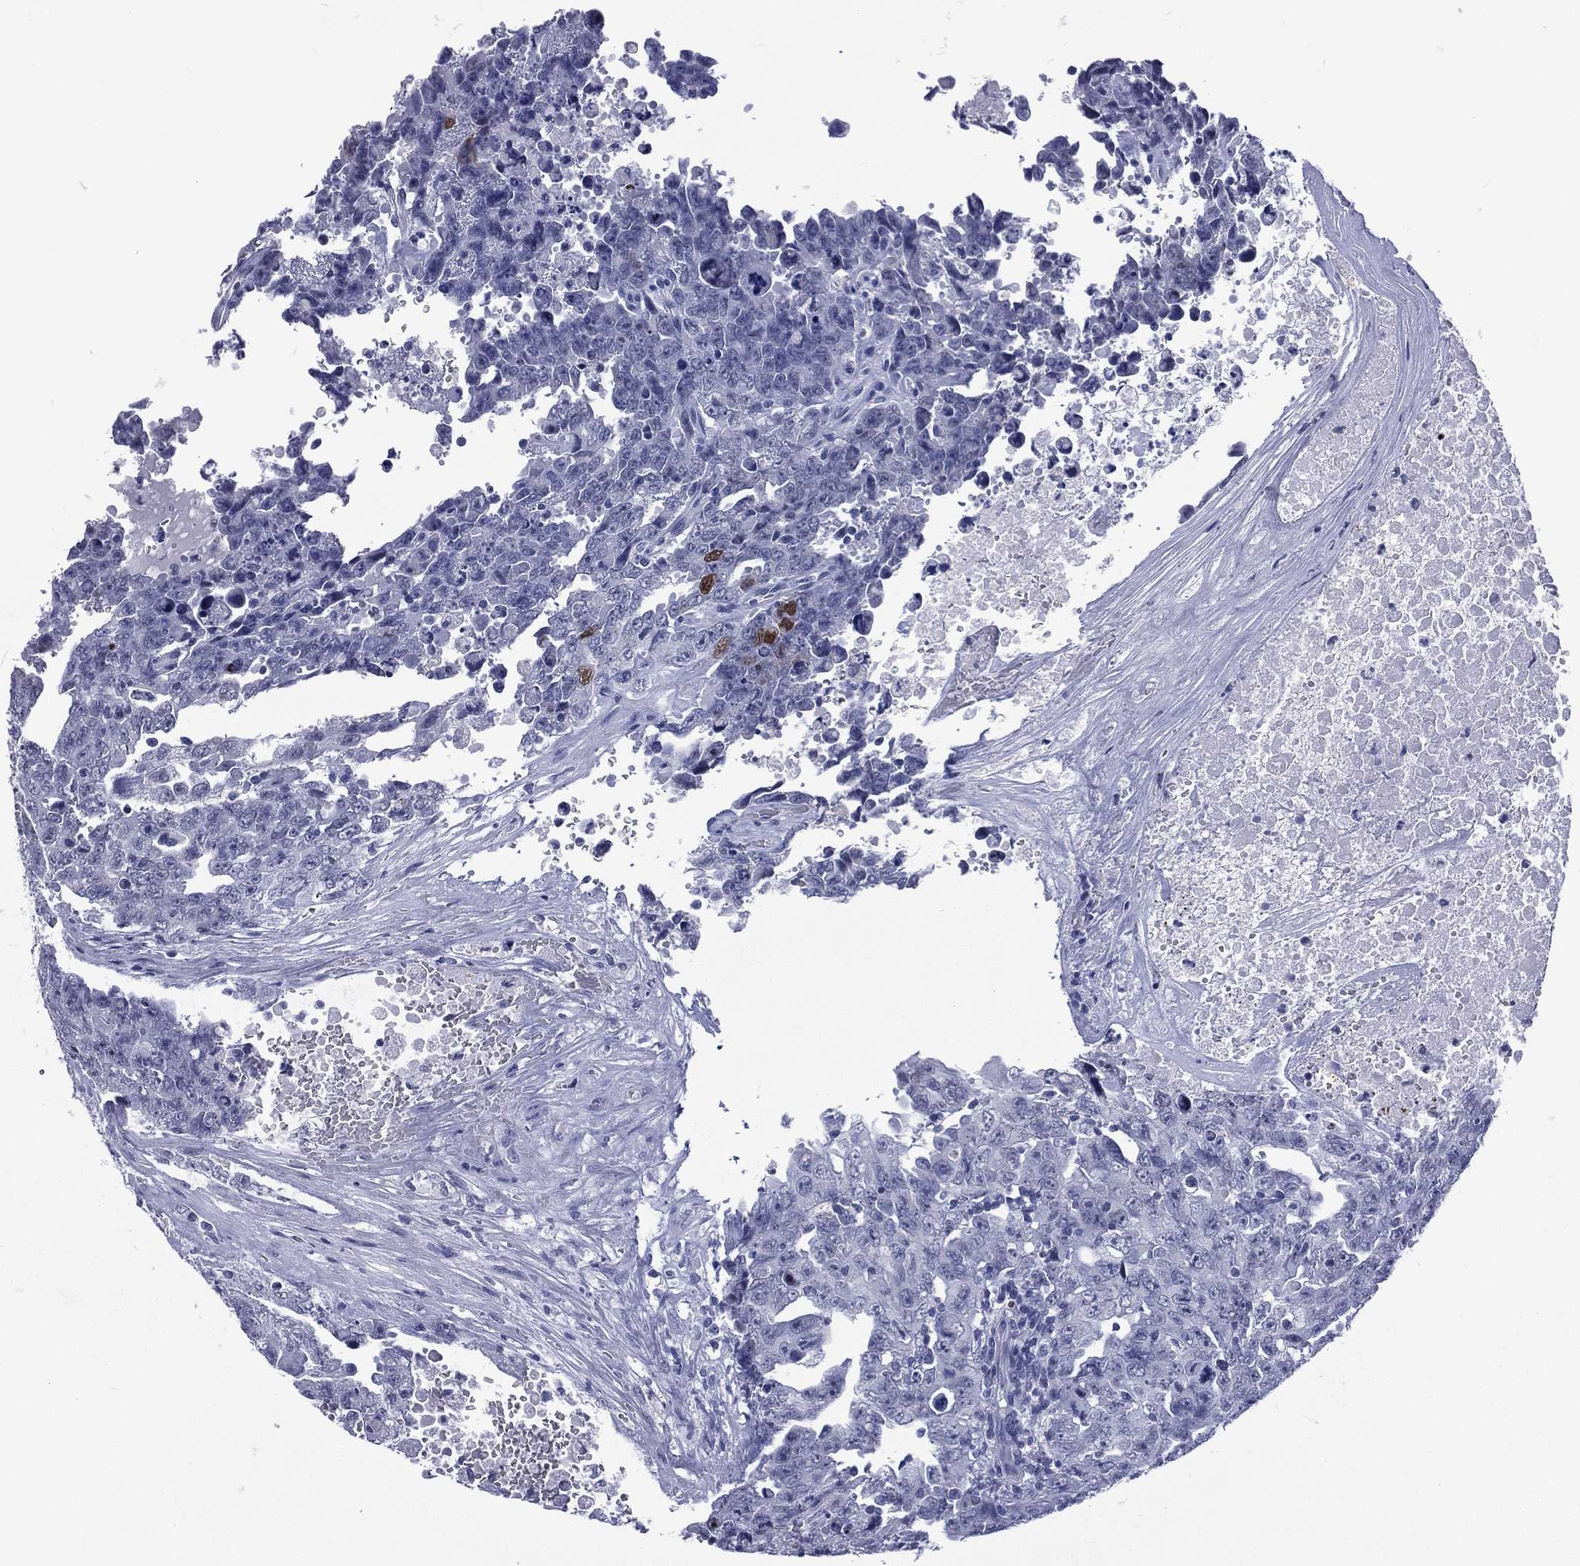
{"staining": {"intensity": "negative", "quantity": "none", "location": "none"}, "tissue": "testis cancer", "cell_type": "Tumor cells", "image_type": "cancer", "snomed": [{"axis": "morphology", "description": "Carcinoma, Embryonal, NOS"}, {"axis": "topography", "description": "Testis"}], "caption": "Embryonal carcinoma (testis) was stained to show a protein in brown. There is no significant expression in tumor cells.", "gene": "SSX1", "patient": {"sex": "male", "age": 24}}